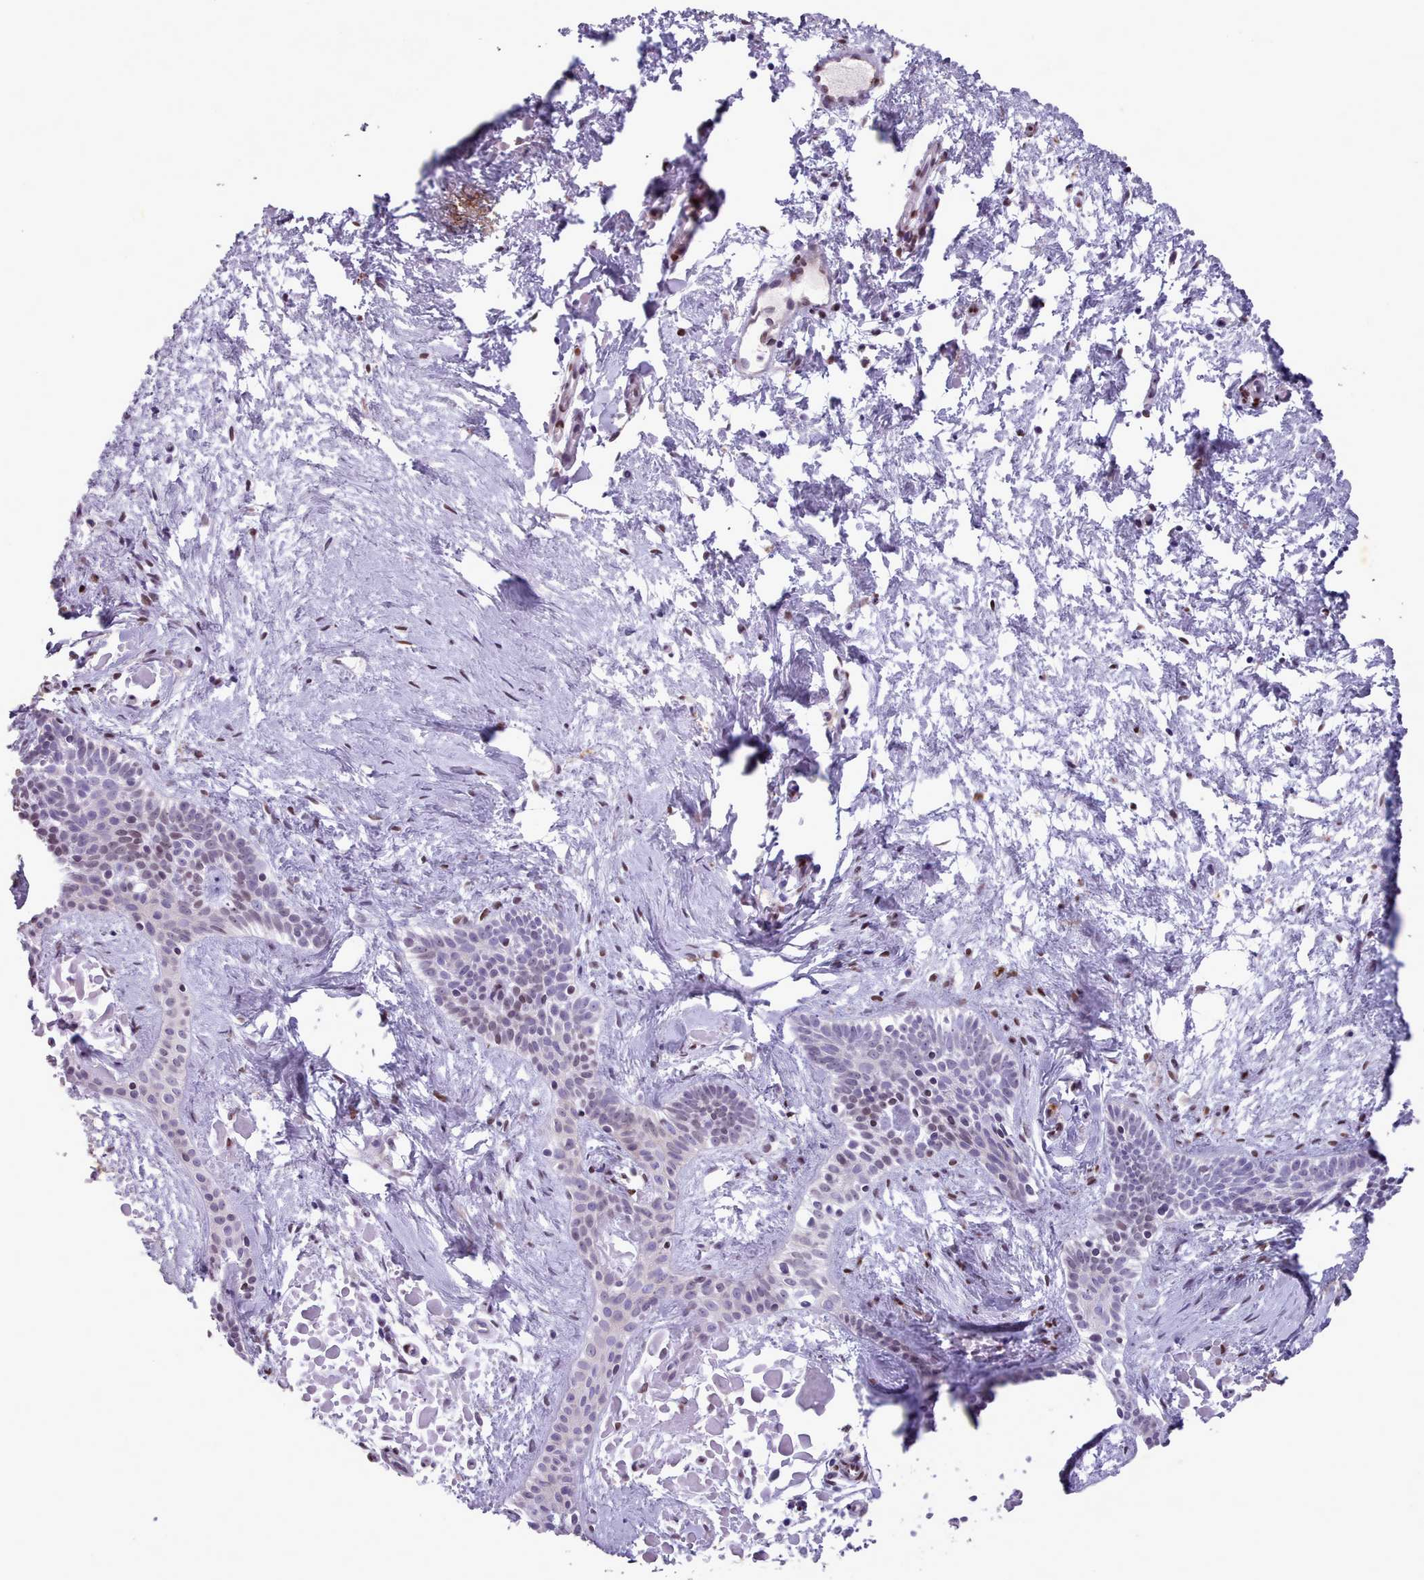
{"staining": {"intensity": "negative", "quantity": "none", "location": "none"}, "tissue": "skin cancer", "cell_type": "Tumor cells", "image_type": "cancer", "snomed": [{"axis": "morphology", "description": "Basal cell carcinoma"}, {"axis": "topography", "description": "Skin"}], "caption": "A micrograph of basal cell carcinoma (skin) stained for a protein shows no brown staining in tumor cells.", "gene": "KCNT2", "patient": {"sex": "male", "age": 78}}